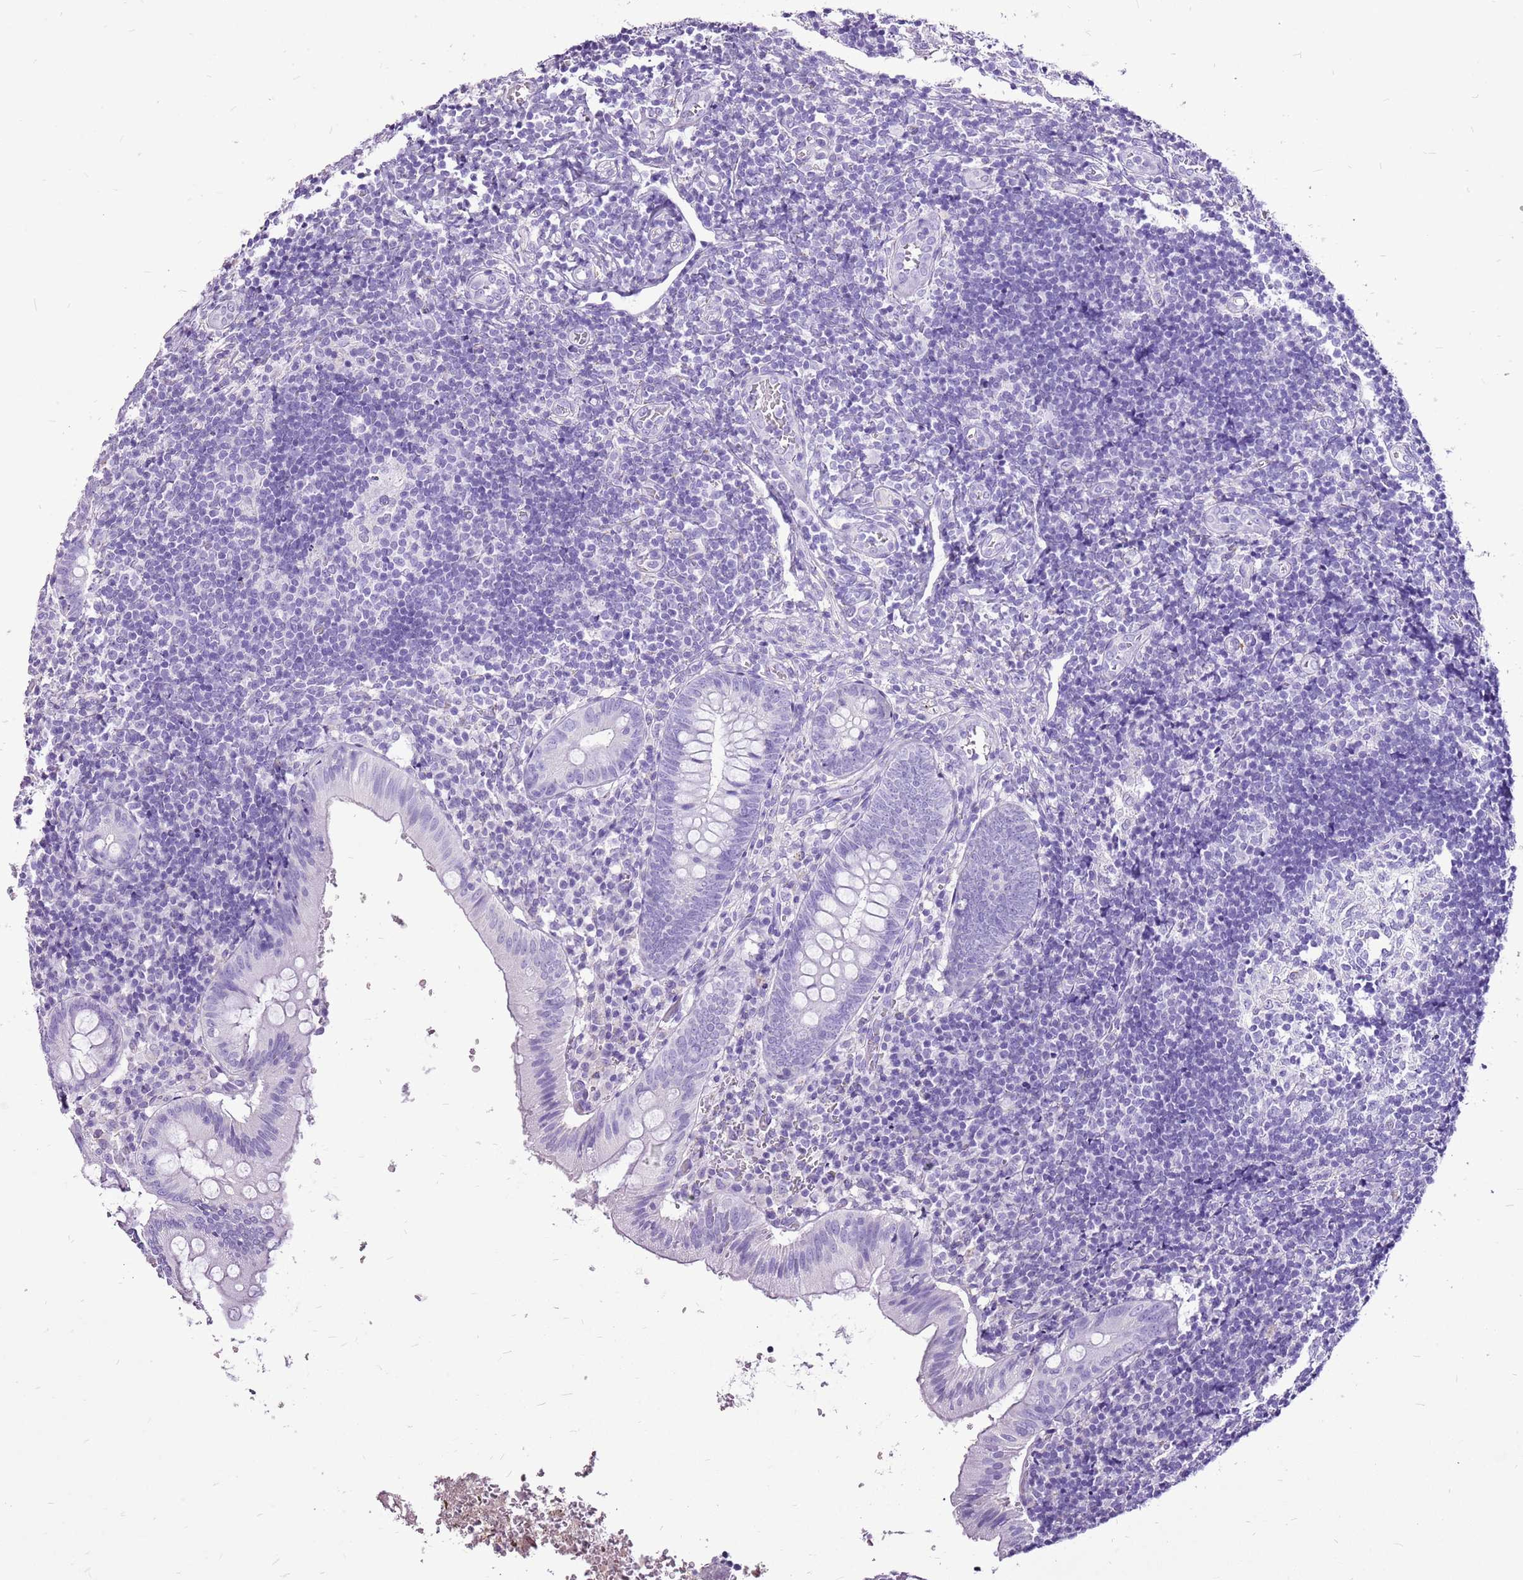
{"staining": {"intensity": "negative", "quantity": "none", "location": "none"}, "tissue": "appendix", "cell_type": "Glandular cells", "image_type": "normal", "snomed": [{"axis": "morphology", "description": "Normal tissue, NOS"}, {"axis": "topography", "description": "Appendix"}], "caption": "An IHC image of benign appendix is shown. There is no staining in glandular cells of appendix.", "gene": "ACSS3", "patient": {"sex": "male", "age": 8}}